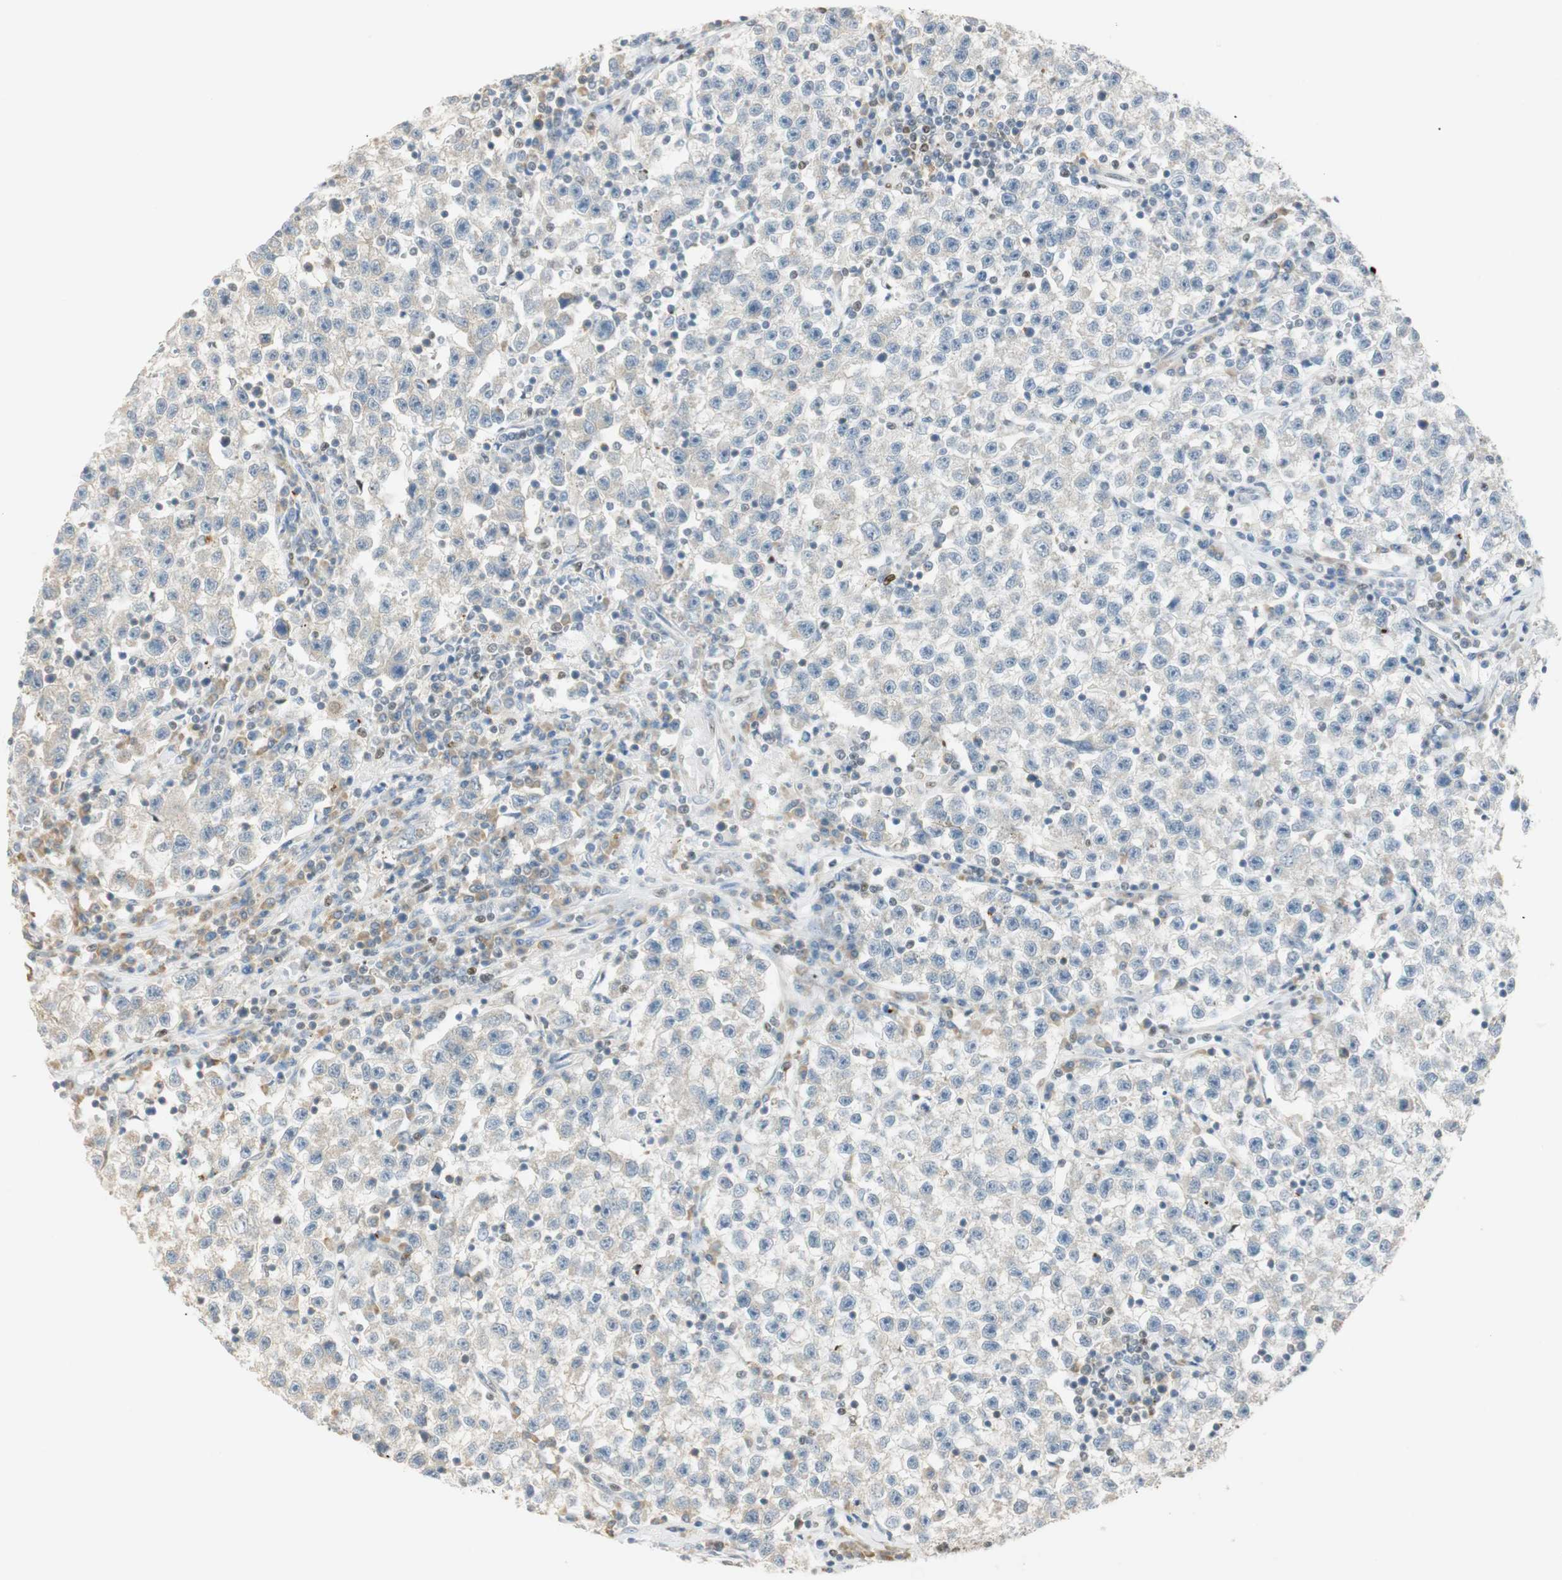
{"staining": {"intensity": "negative", "quantity": "none", "location": "none"}, "tissue": "testis cancer", "cell_type": "Tumor cells", "image_type": "cancer", "snomed": [{"axis": "morphology", "description": "Seminoma, NOS"}, {"axis": "topography", "description": "Testis"}], "caption": "DAB (3,3'-diaminobenzidine) immunohistochemical staining of testis cancer reveals no significant staining in tumor cells. (Stains: DAB (3,3'-diaminobenzidine) immunohistochemistry with hematoxylin counter stain, Microscopy: brightfield microscopy at high magnification).", "gene": "MSX2", "patient": {"sex": "male", "age": 22}}